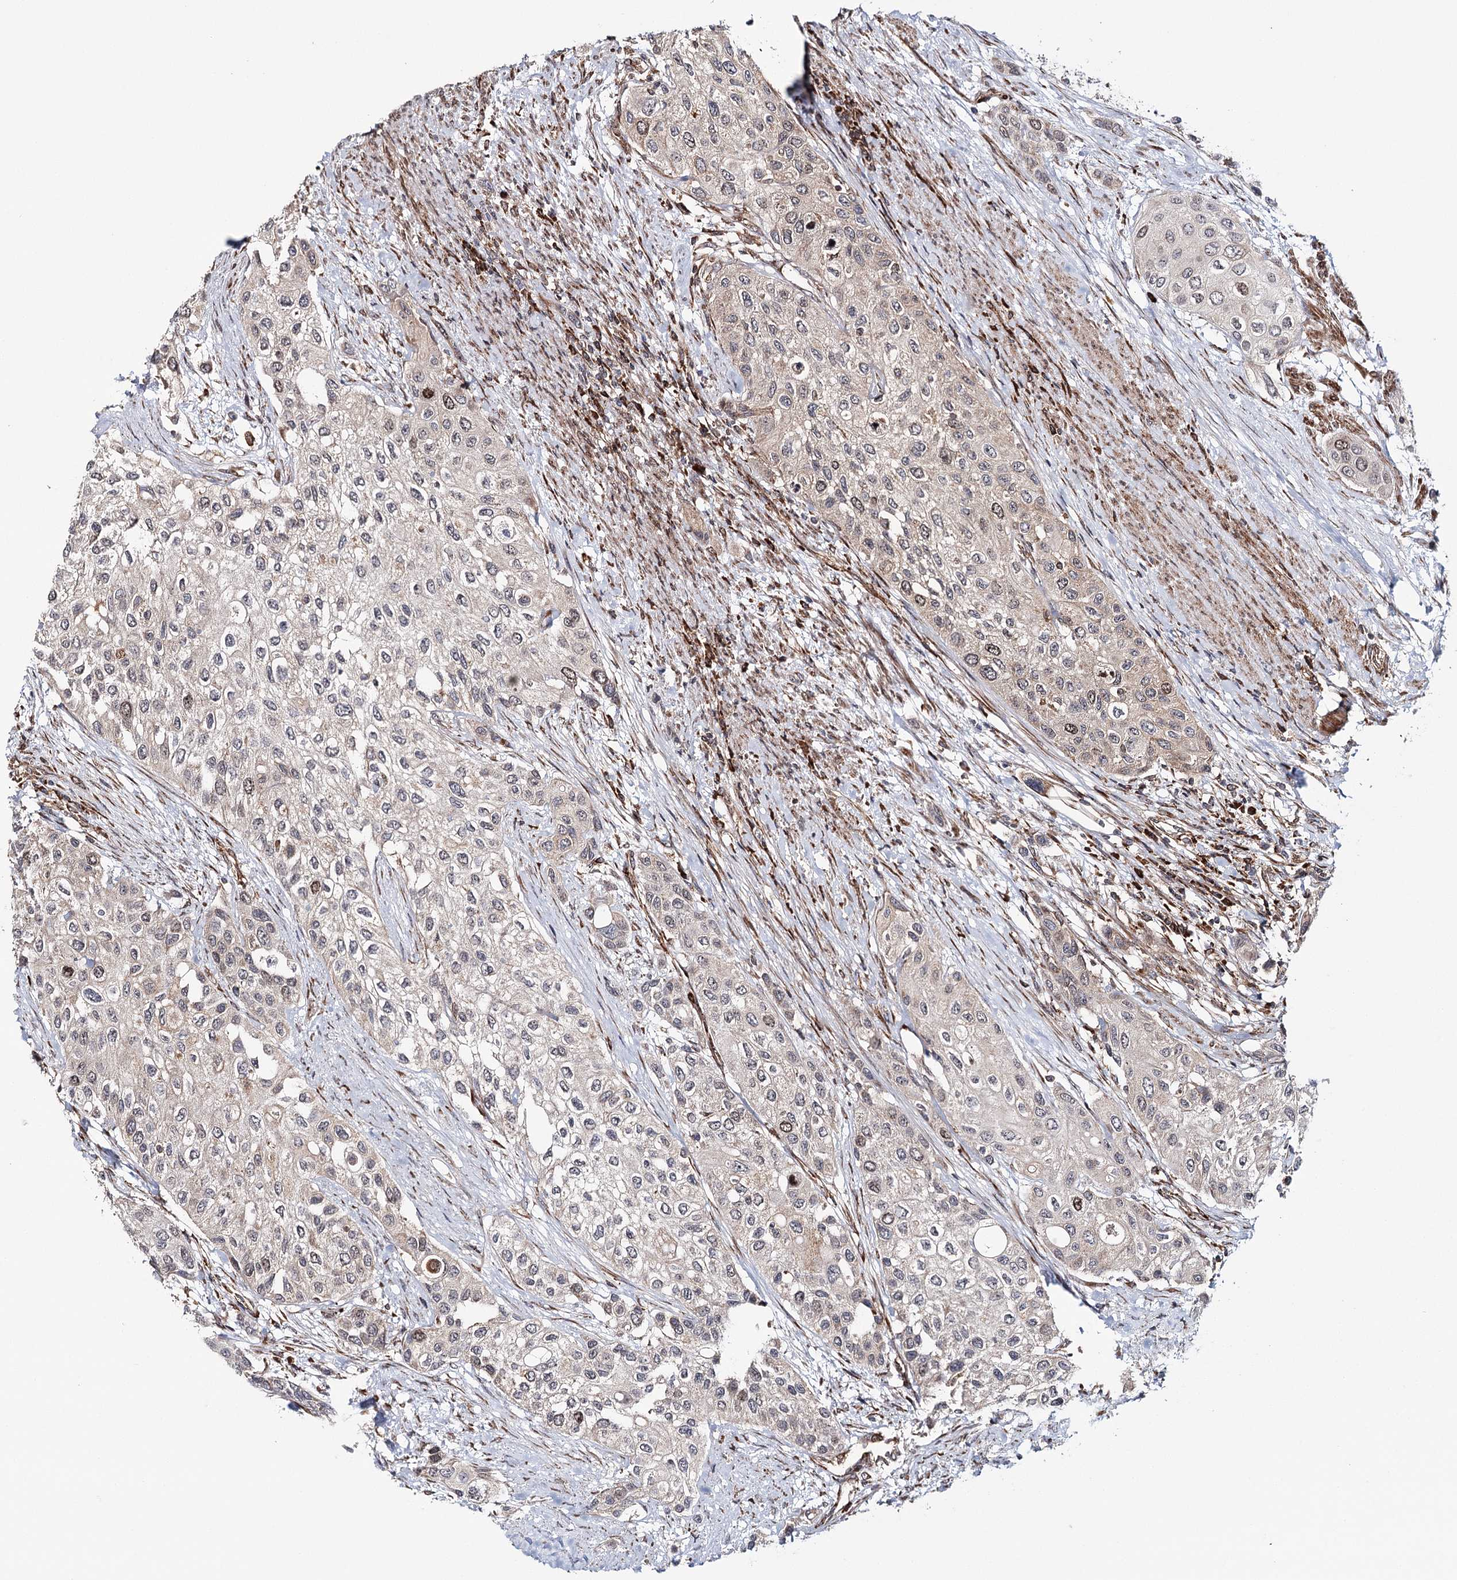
{"staining": {"intensity": "weak", "quantity": "25%-75%", "location": "cytoplasmic/membranous"}, "tissue": "urothelial cancer", "cell_type": "Tumor cells", "image_type": "cancer", "snomed": [{"axis": "morphology", "description": "Normal tissue, NOS"}, {"axis": "morphology", "description": "Urothelial carcinoma, High grade"}, {"axis": "topography", "description": "Vascular tissue"}, {"axis": "topography", "description": "Urinary bladder"}], "caption": "Protein positivity by IHC reveals weak cytoplasmic/membranous staining in approximately 25%-75% of tumor cells in high-grade urothelial carcinoma.", "gene": "MKNK1", "patient": {"sex": "female", "age": 56}}